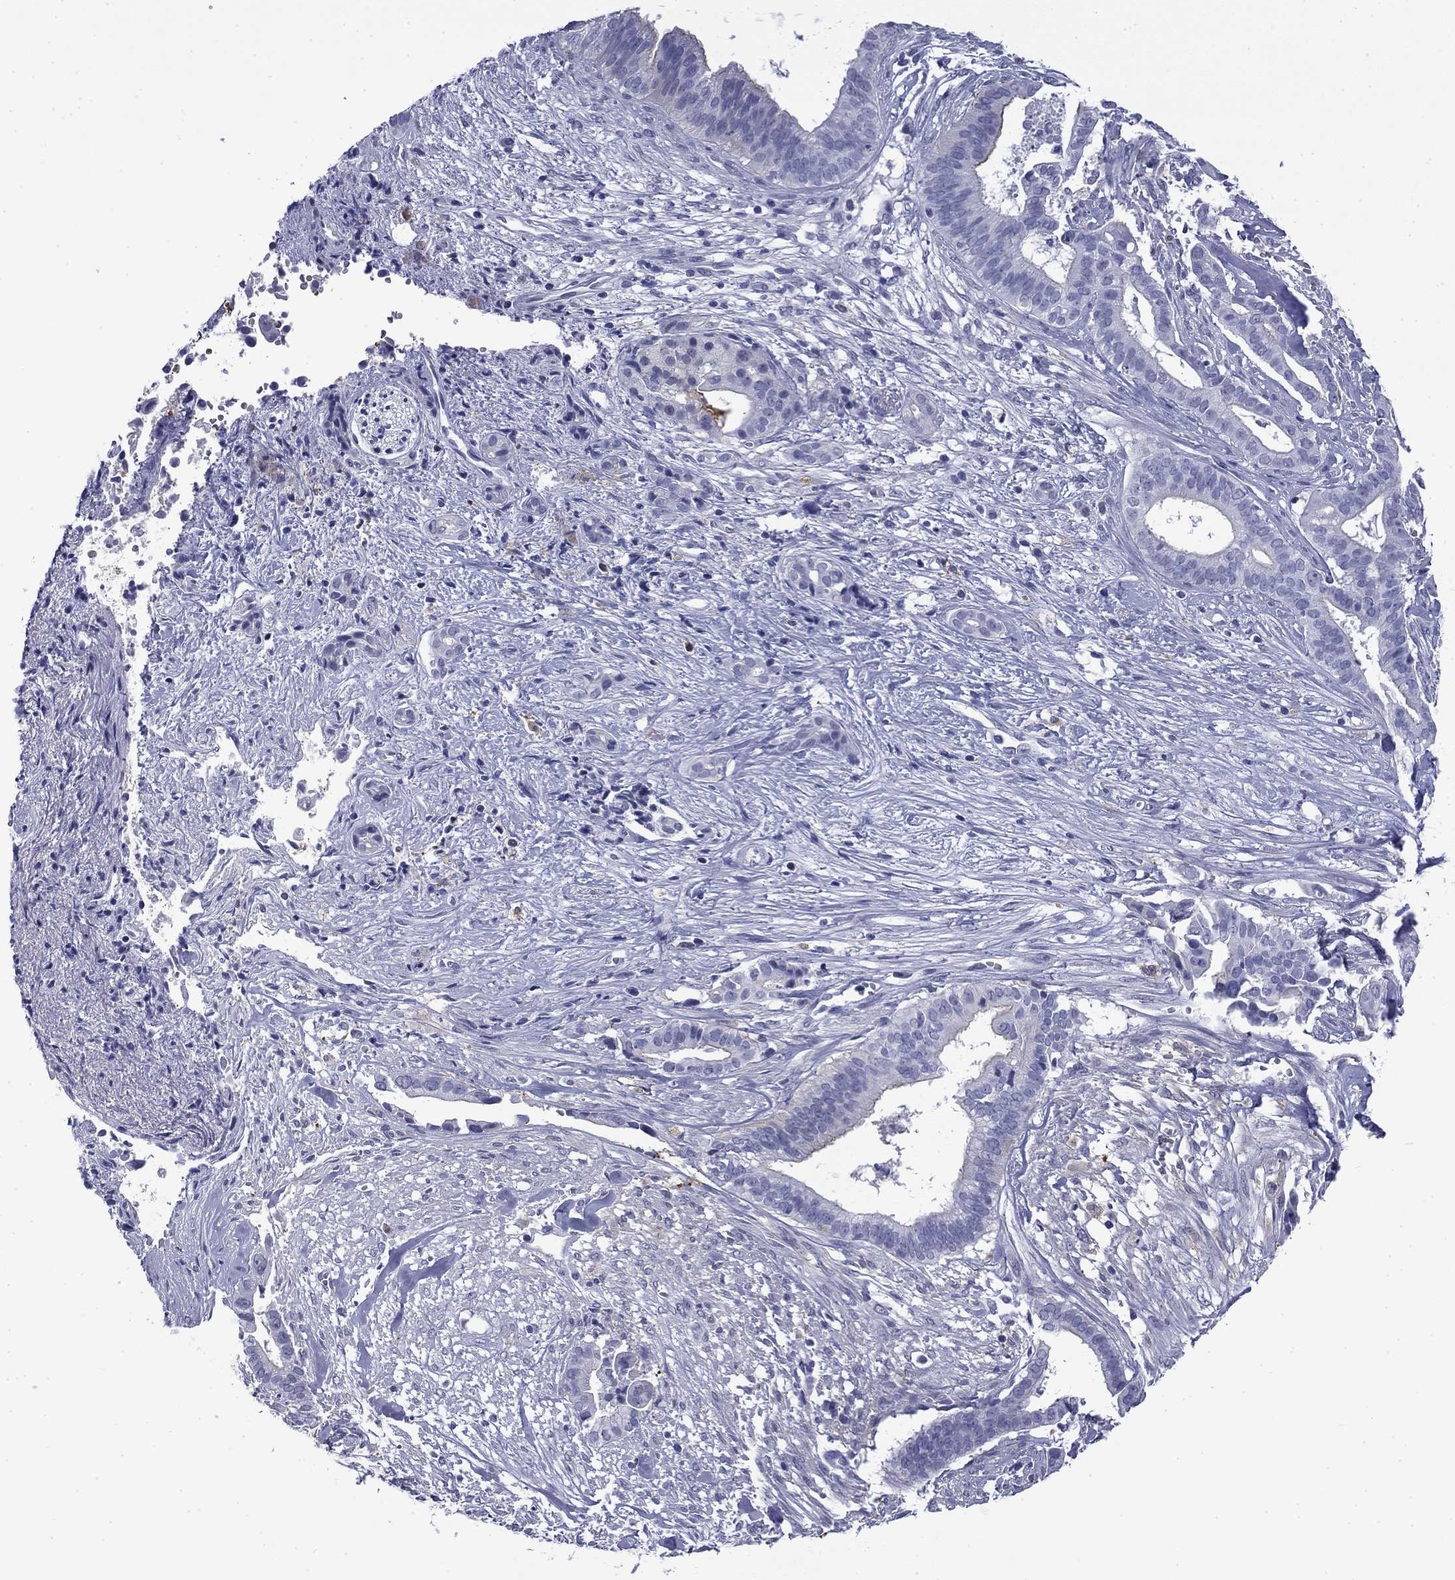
{"staining": {"intensity": "negative", "quantity": "none", "location": "none"}, "tissue": "pancreatic cancer", "cell_type": "Tumor cells", "image_type": "cancer", "snomed": [{"axis": "morphology", "description": "Adenocarcinoma, NOS"}, {"axis": "topography", "description": "Pancreas"}], "caption": "This is an IHC image of human pancreatic cancer. There is no expression in tumor cells.", "gene": "BCL2L14", "patient": {"sex": "male", "age": 61}}